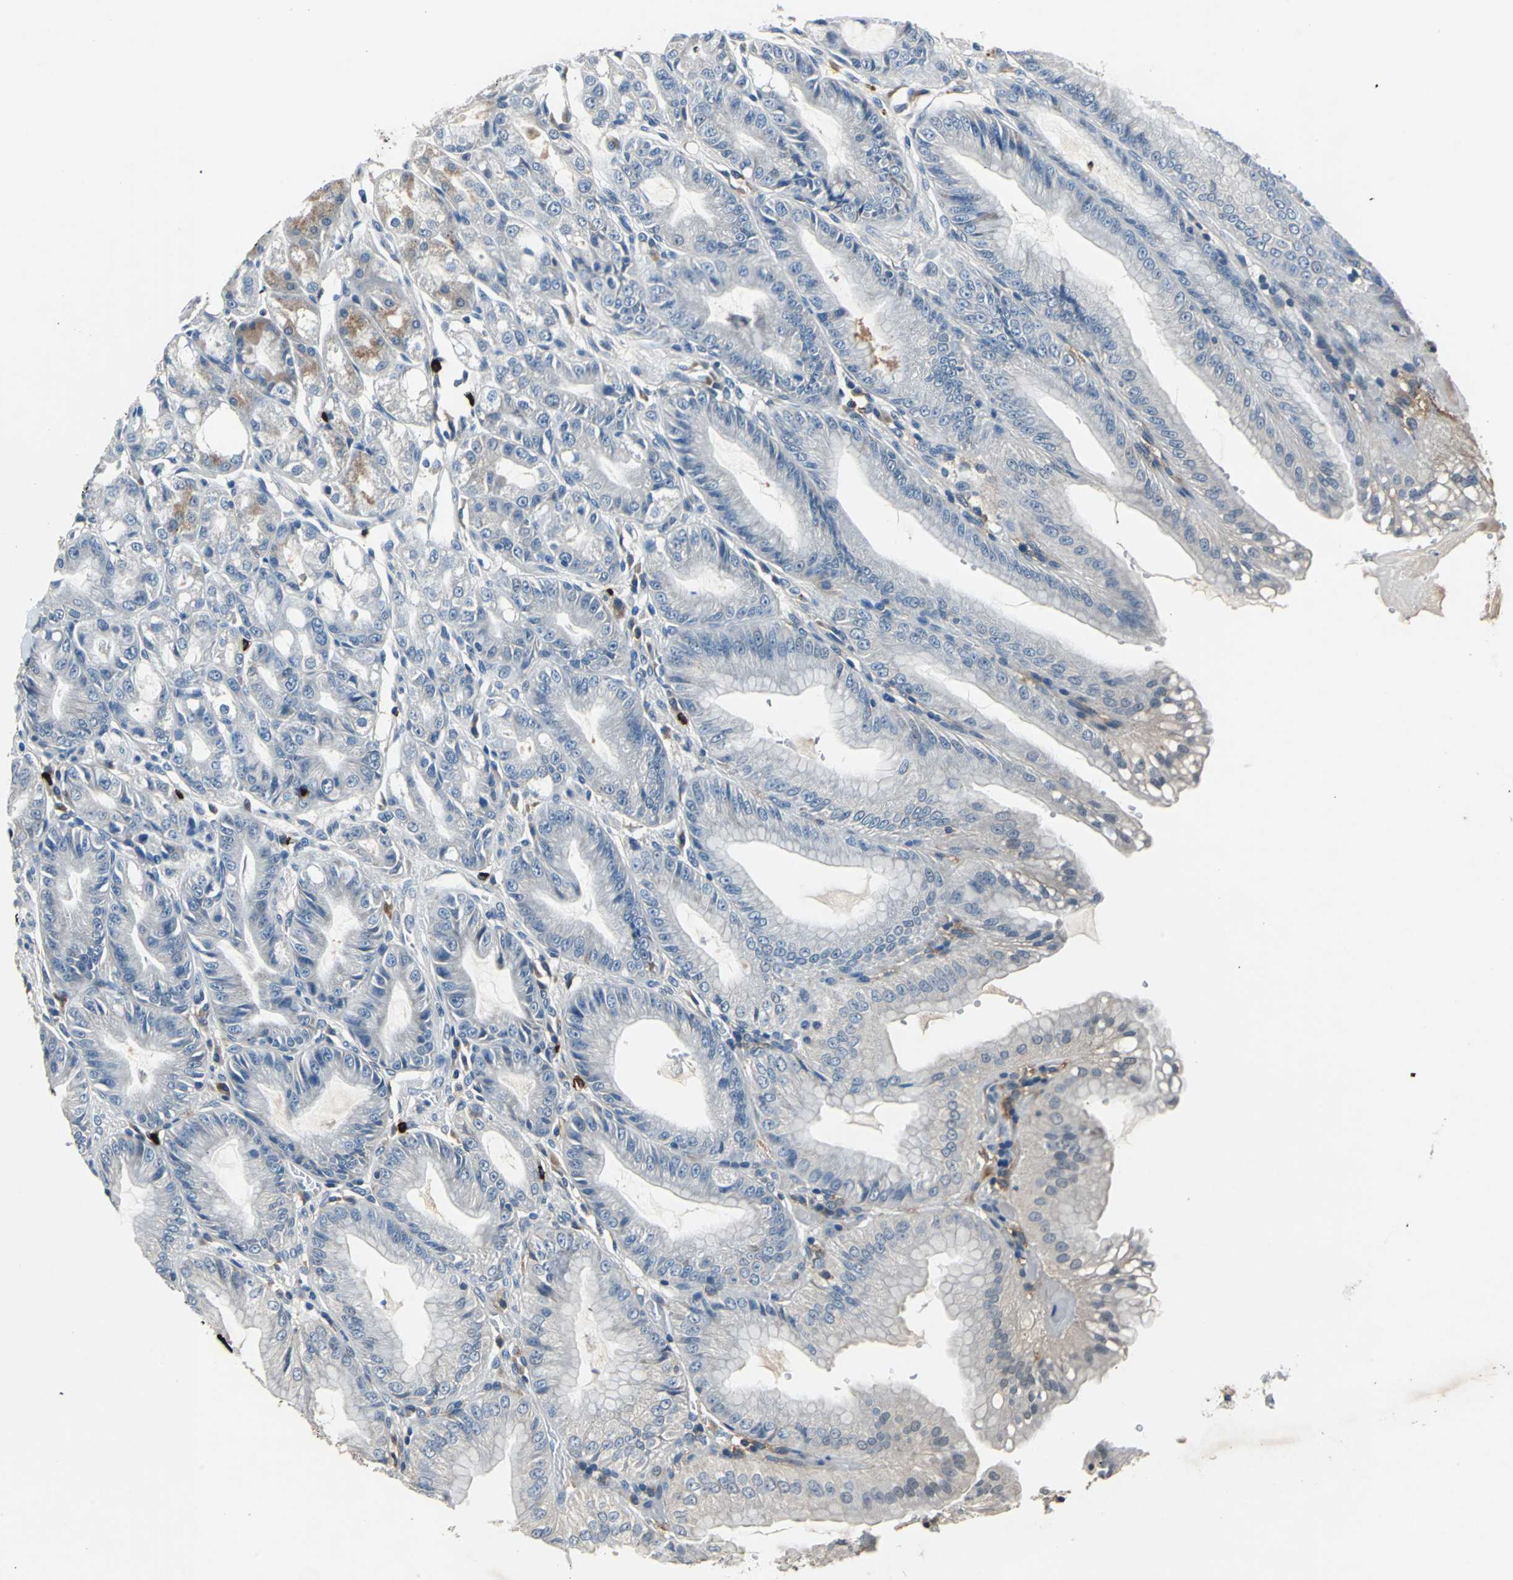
{"staining": {"intensity": "moderate", "quantity": "<25%", "location": "cytoplasmic/membranous"}, "tissue": "stomach", "cell_type": "Glandular cells", "image_type": "normal", "snomed": [{"axis": "morphology", "description": "Normal tissue, NOS"}, {"axis": "topography", "description": "Stomach, lower"}], "caption": "Glandular cells reveal moderate cytoplasmic/membranous staining in approximately <25% of cells in normal stomach.", "gene": "SLC19A2", "patient": {"sex": "male", "age": 71}}